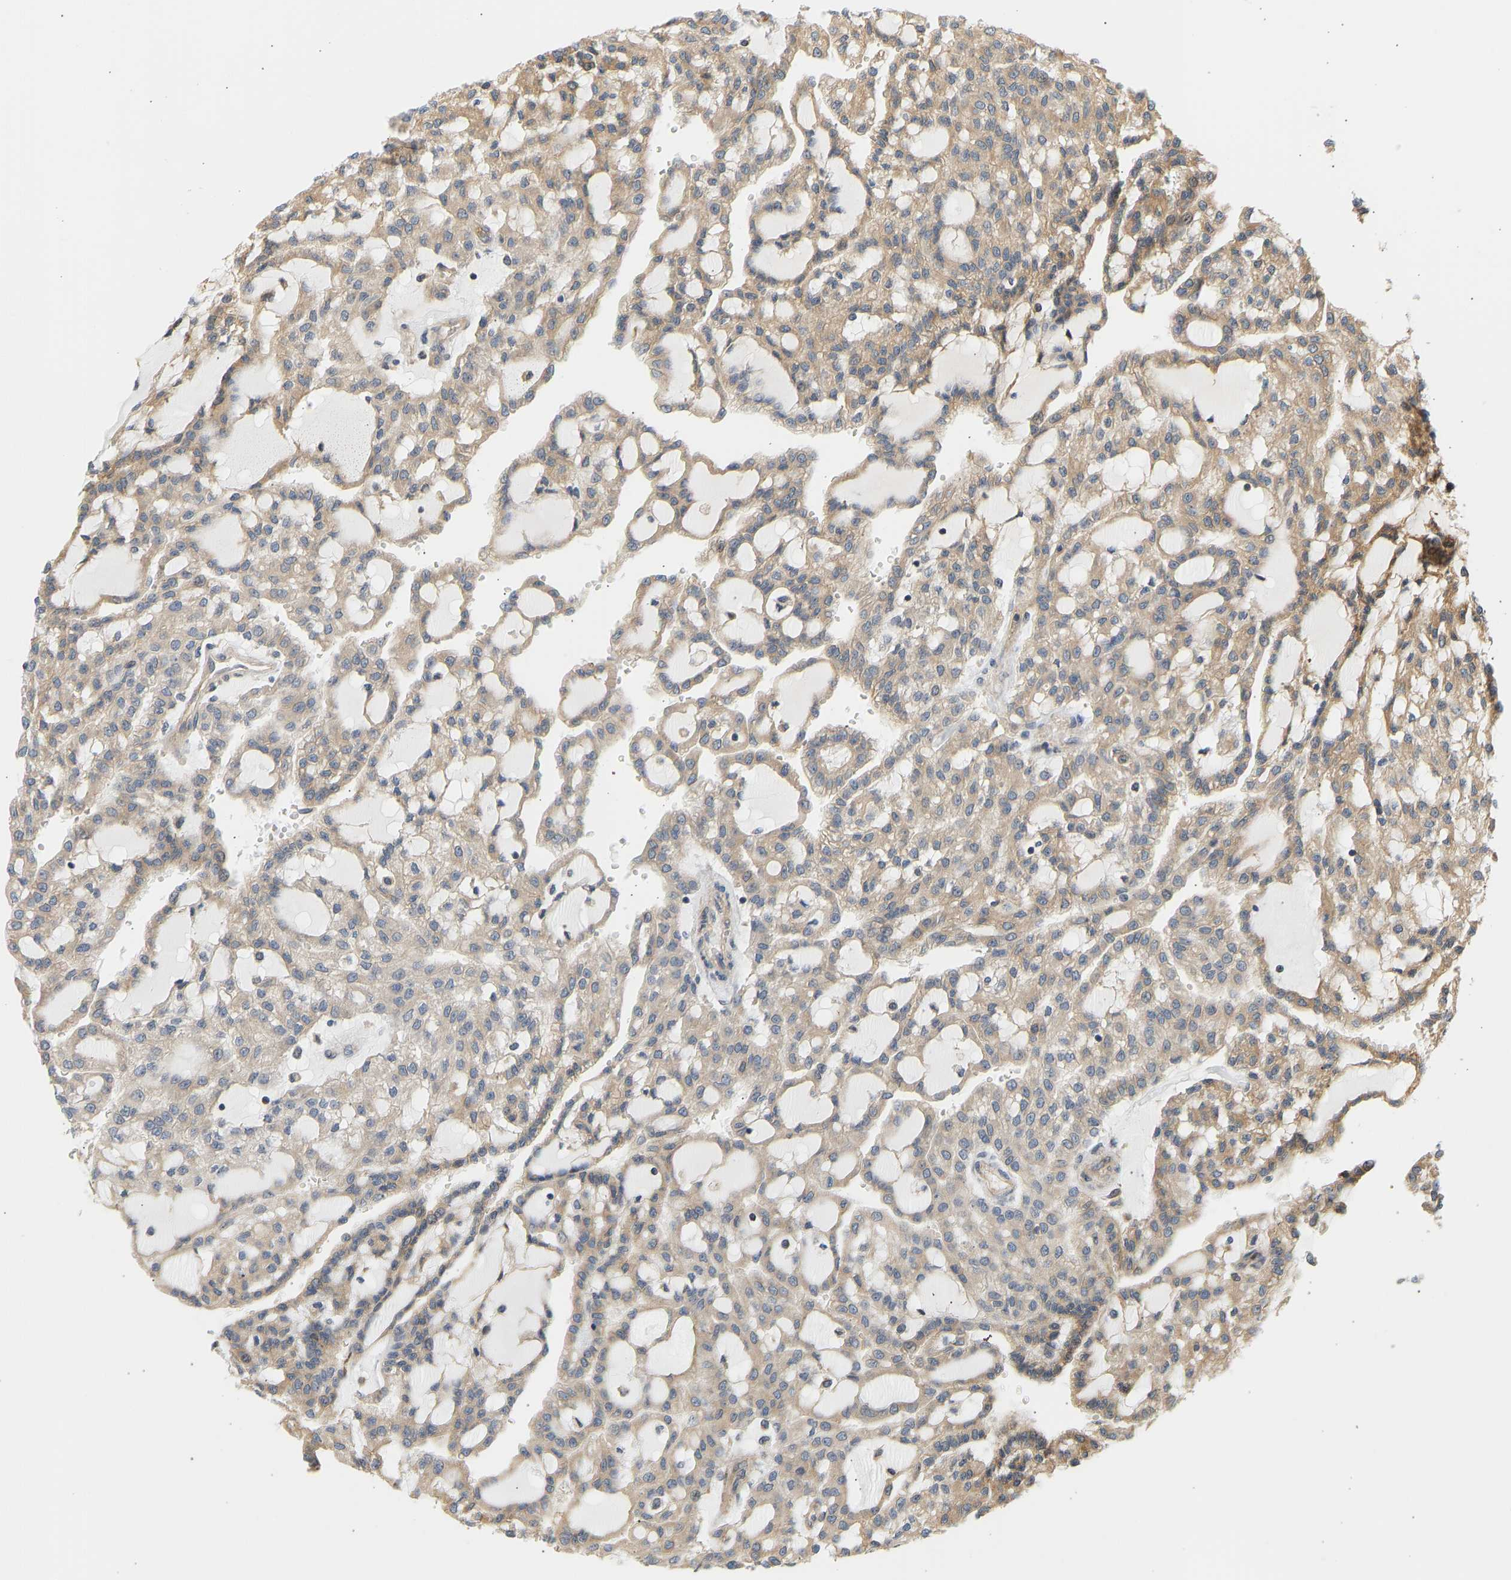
{"staining": {"intensity": "weak", "quantity": "25%-75%", "location": "cytoplasmic/membranous"}, "tissue": "renal cancer", "cell_type": "Tumor cells", "image_type": "cancer", "snomed": [{"axis": "morphology", "description": "Adenocarcinoma, NOS"}, {"axis": "topography", "description": "Kidney"}], "caption": "Protein staining by immunohistochemistry (IHC) shows weak cytoplasmic/membranous positivity in about 25%-75% of tumor cells in adenocarcinoma (renal).", "gene": "CEP57", "patient": {"sex": "male", "age": 63}}